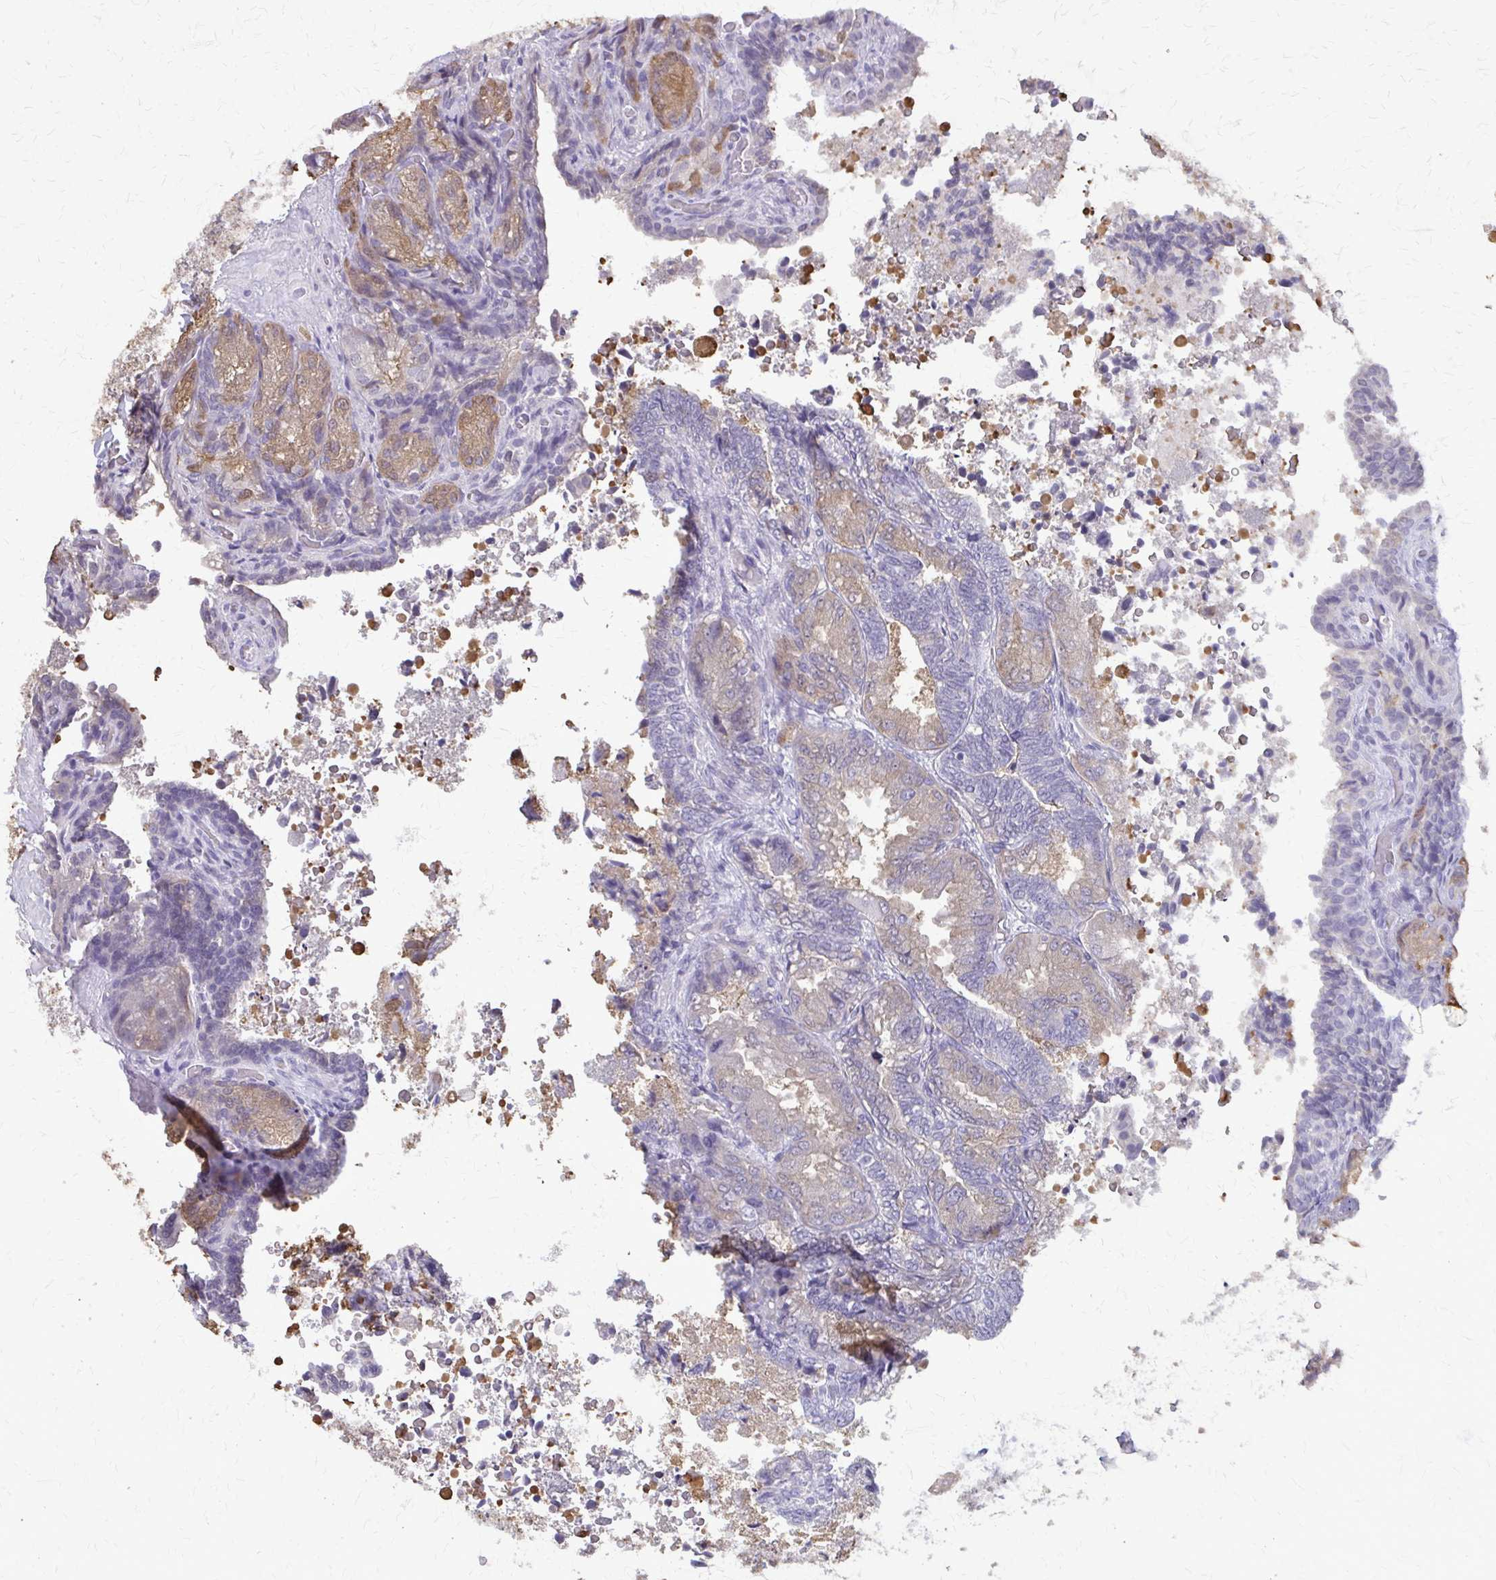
{"staining": {"intensity": "weak", "quantity": "25%-75%", "location": "cytoplasmic/membranous"}, "tissue": "seminal vesicle", "cell_type": "Glandular cells", "image_type": "normal", "snomed": [{"axis": "morphology", "description": "Normal tissue, NOS"}, {"axis": "topography", "description": "Seminal veicle"}], "caption": "Immunohistochemistry (IHC) photomicrograph of unremarkable seminal vesicle: seminal vesicle stained using immunohistochemistry (IHC) reveals low levels of weak protein expression localized specifically in the cytoplasmic/membranous of glandular cells, appearing as a cytoplasmic/membranous brown color.", "gene": "PLCB1", "patient": {"sex": "male", "age": 68}}